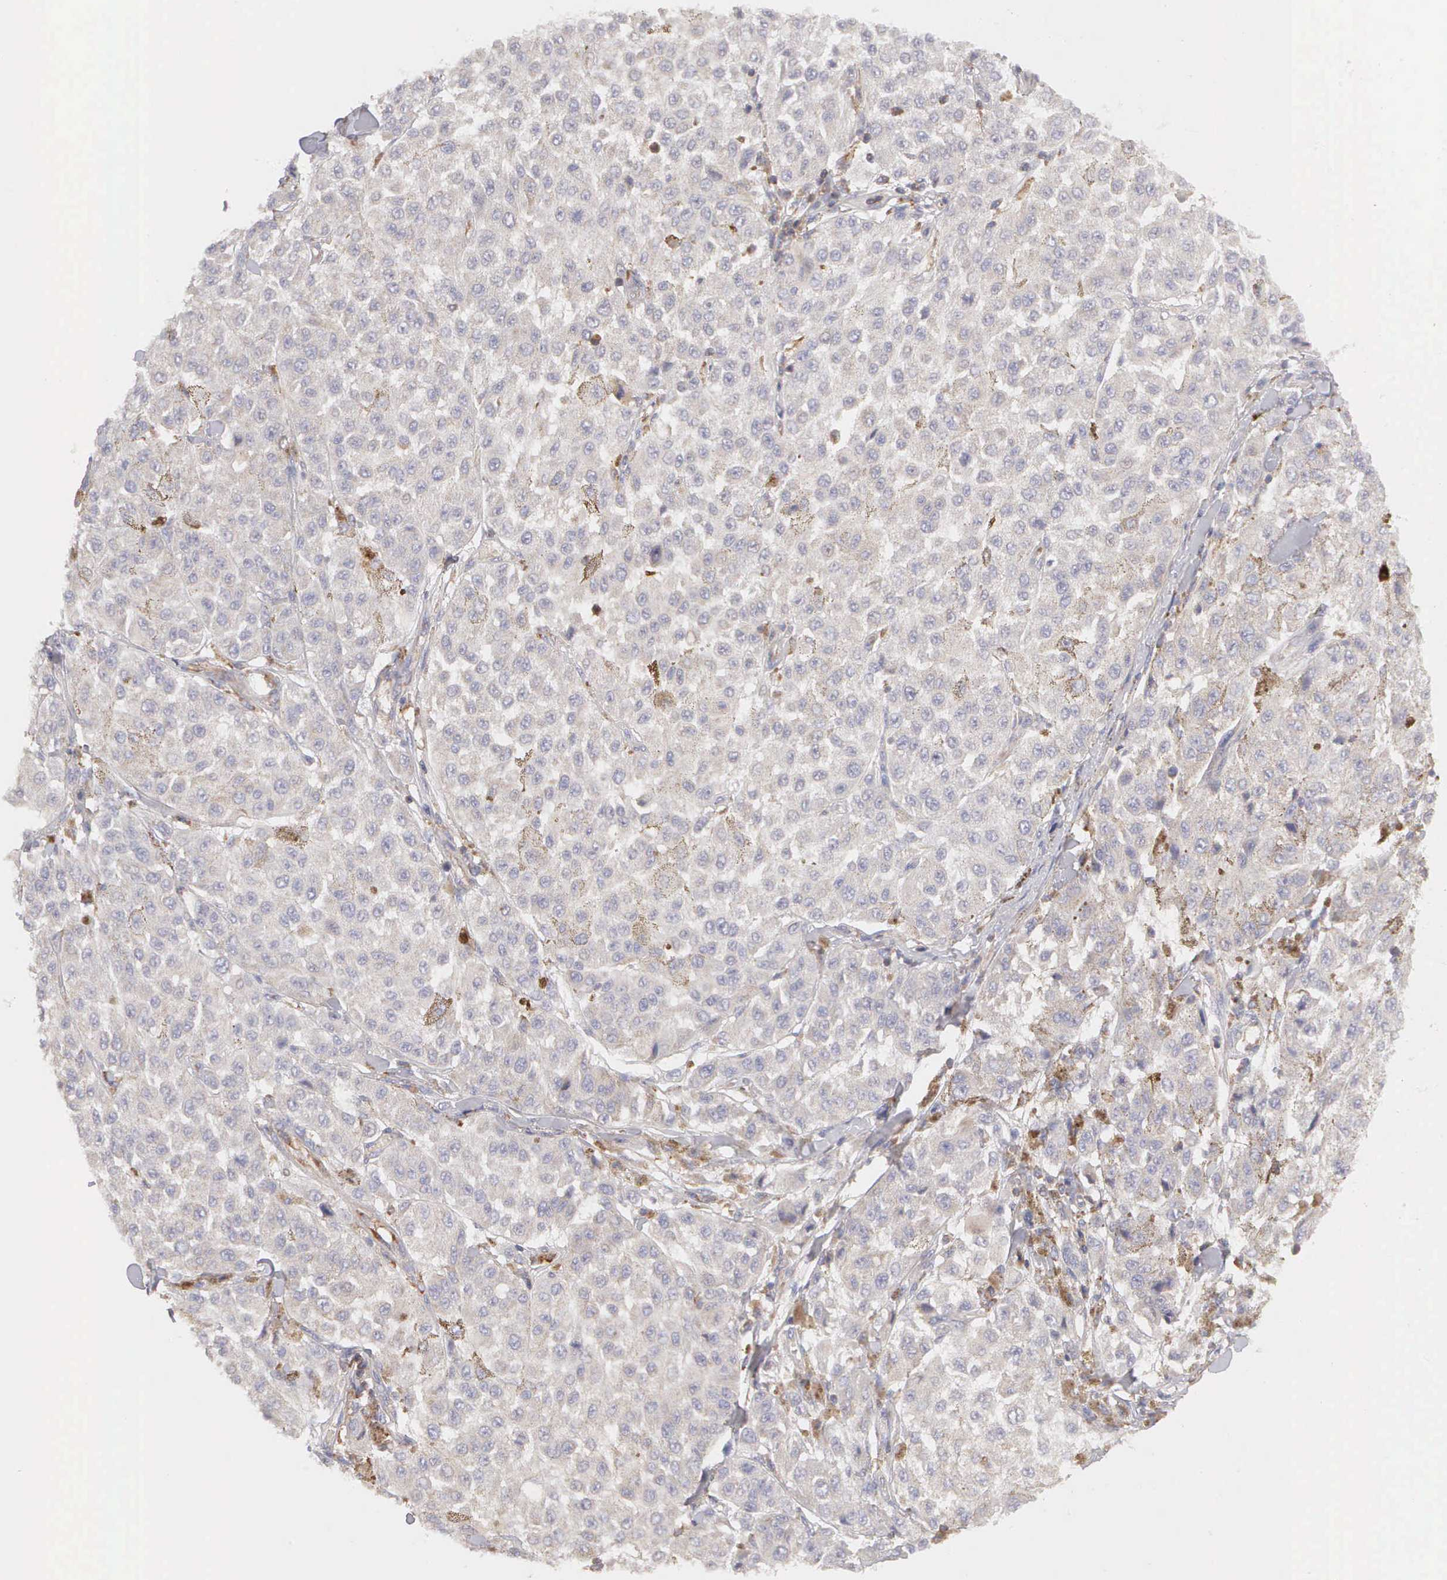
{"staining": {"intensity": "negative", "quantity": "none", "location": "none"}, "tissue": "melanoma", "cell_type": "Tumor cells", "image_type": "cancer", "snomed": [{"axis": "morphology", "description": "Malignant melanoma, NOS"}, {"axis": "topography", "description": "Skin"}], "caption": "Immunohistochemistry (IHC) histopathology image of neoplastic tissue: human melanoma stained with DAB shows no significant protein positivity in tumor cells.", "gene": "ARHGAP4", "patient": {"sex": "female", "age": 64}}